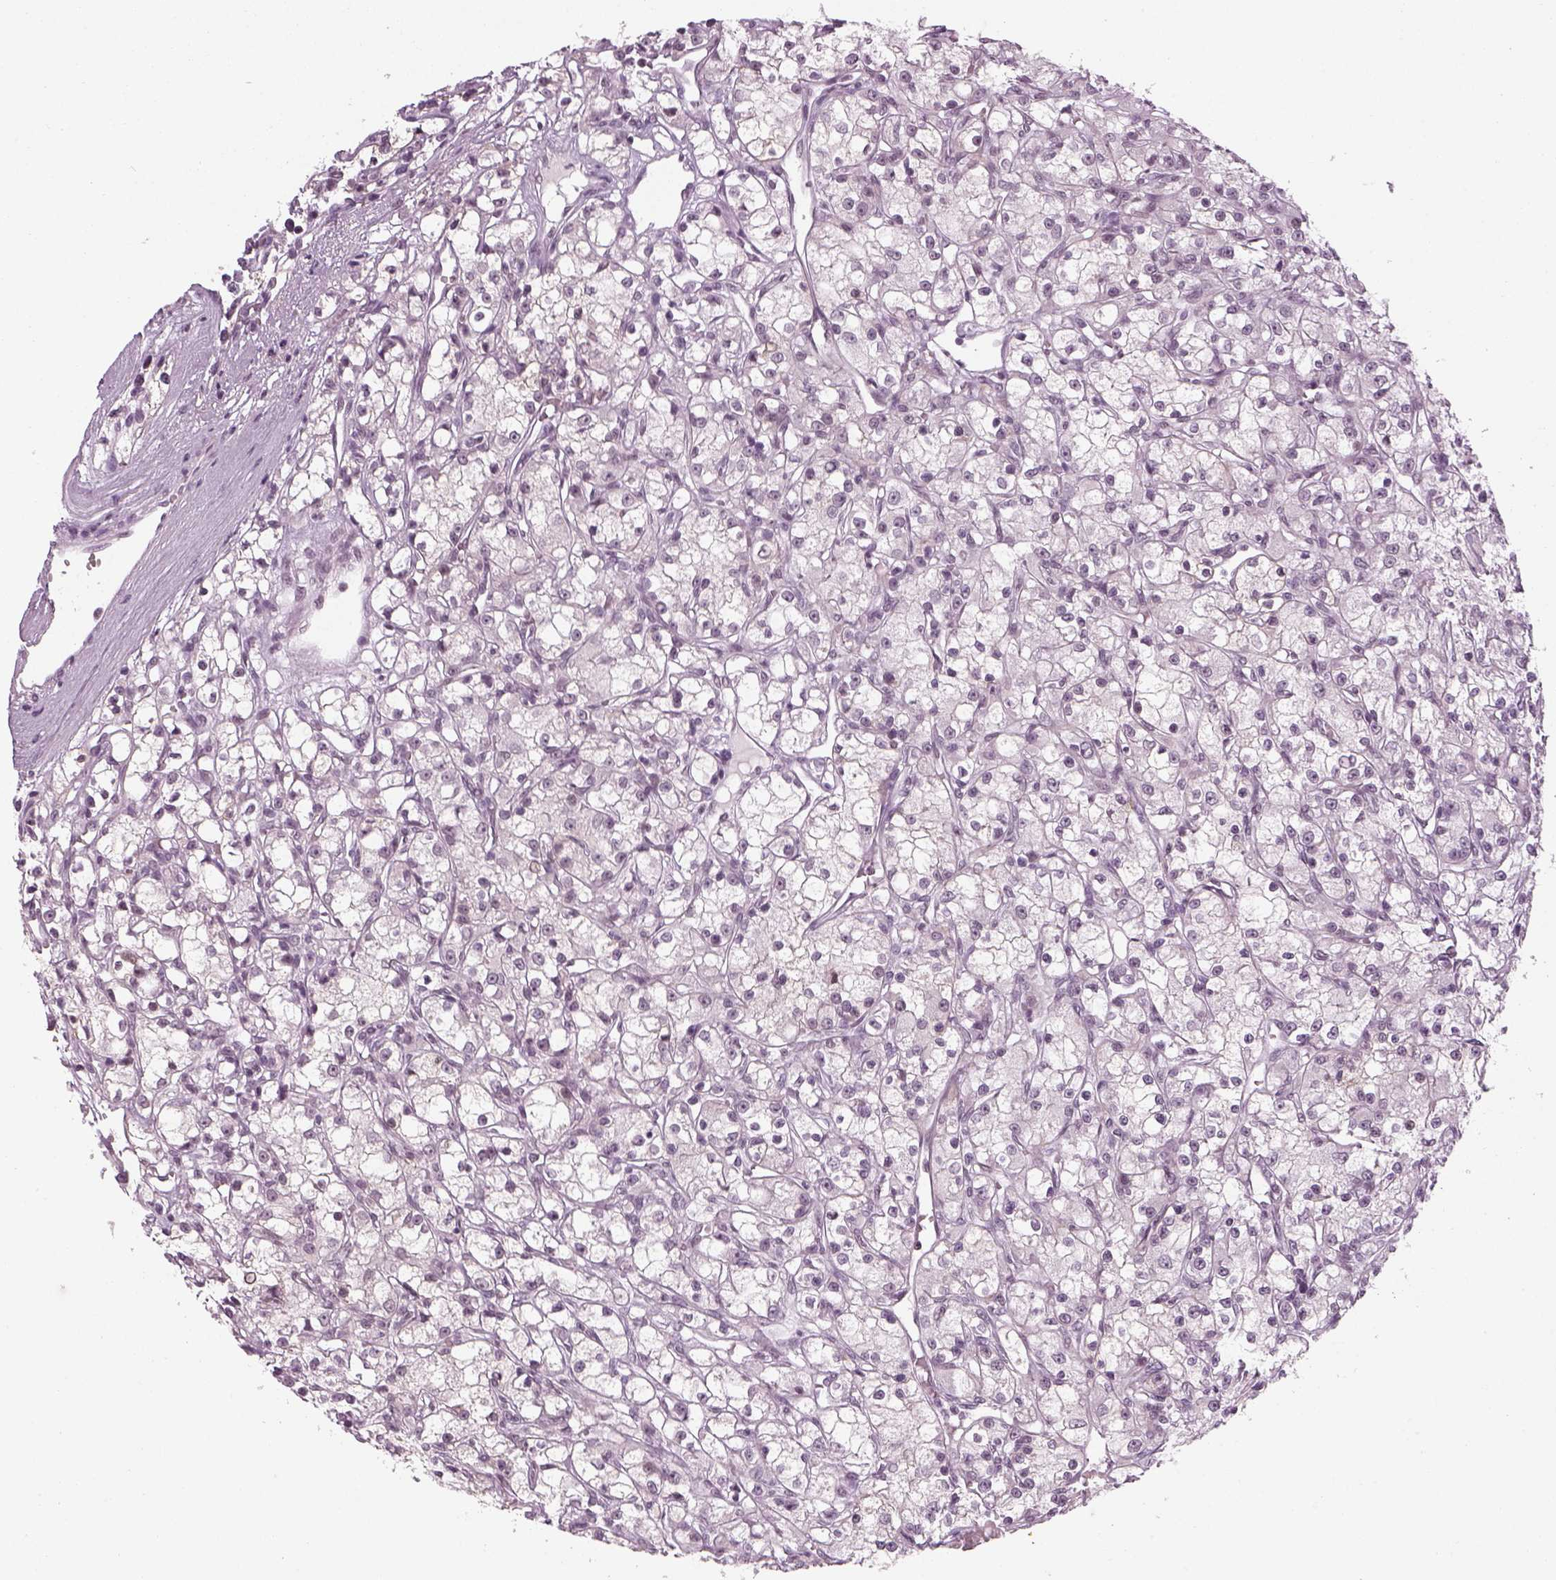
{"staining": {"intensity": "negative", "quantity": "none", "location": "none"}, "tissue": "renal cancer", "cell_type": "Tumor cells", "image_type": "cancer", "snomed": [{"axis": "morphology", "description": "Adenocarcinoma, NOS"}, {"axis": "topography", "description": "Kidney"}], "caption": "The photomicrograph exhibits no significant staining in tumor cells of adenocarcinoma (renal).", "gene": "KCNG2", "patient": {"sex": "female", "age": 59}}